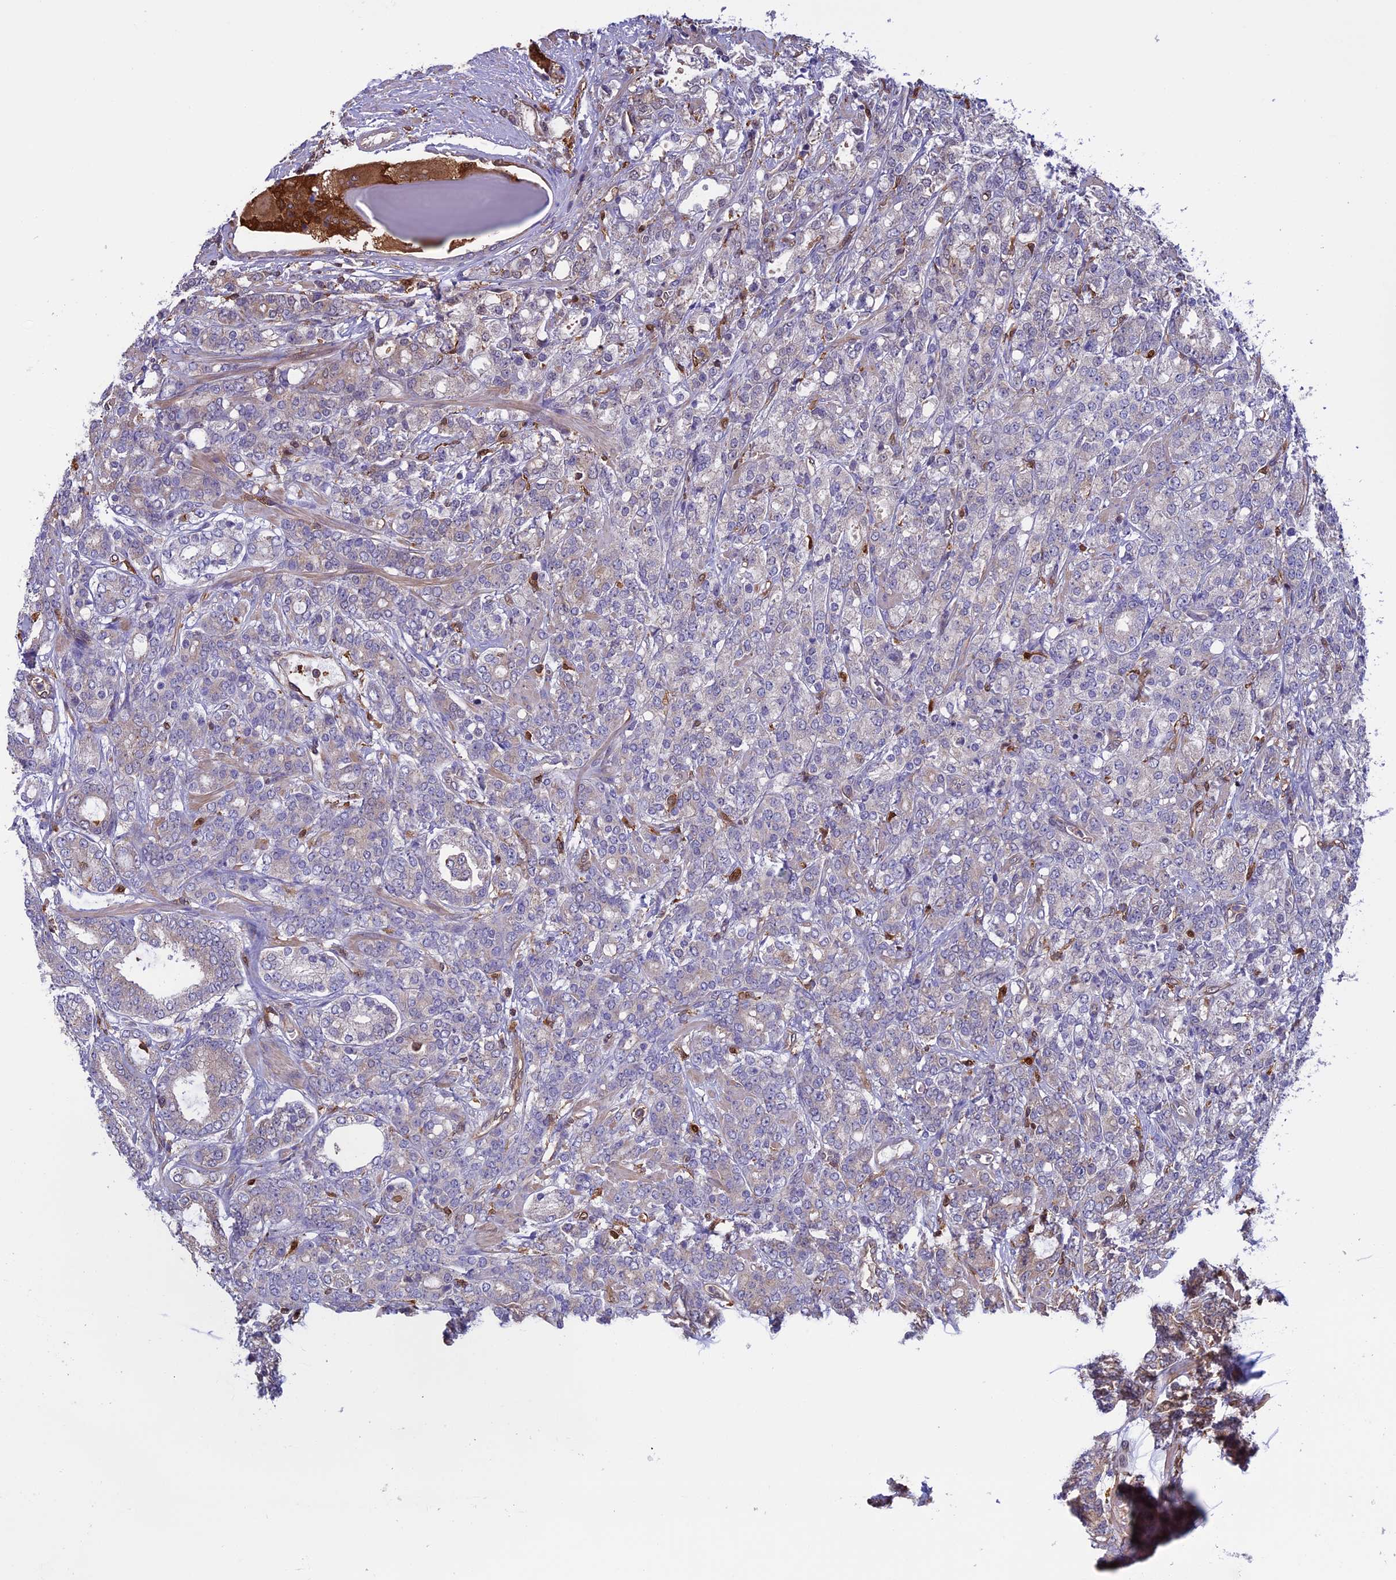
{"staining": {"intensity": "negative", "quantity": "none", "location": "none"}, "tissue": "prostate cancer", "cell_type": "Tumor cells", "image_type": "cancer", "snomed": [{"axis": "morphology", "description": "Adenocarcinoma, High grade"}, {"axis": "topography", "description": "Prostate"}], "caption": "The micrograph exhibits no significant positivity in tumor cells of prostate cancer.", "gene": "ARHGAP18", "patient": {"sex": "male", "age": 62}}